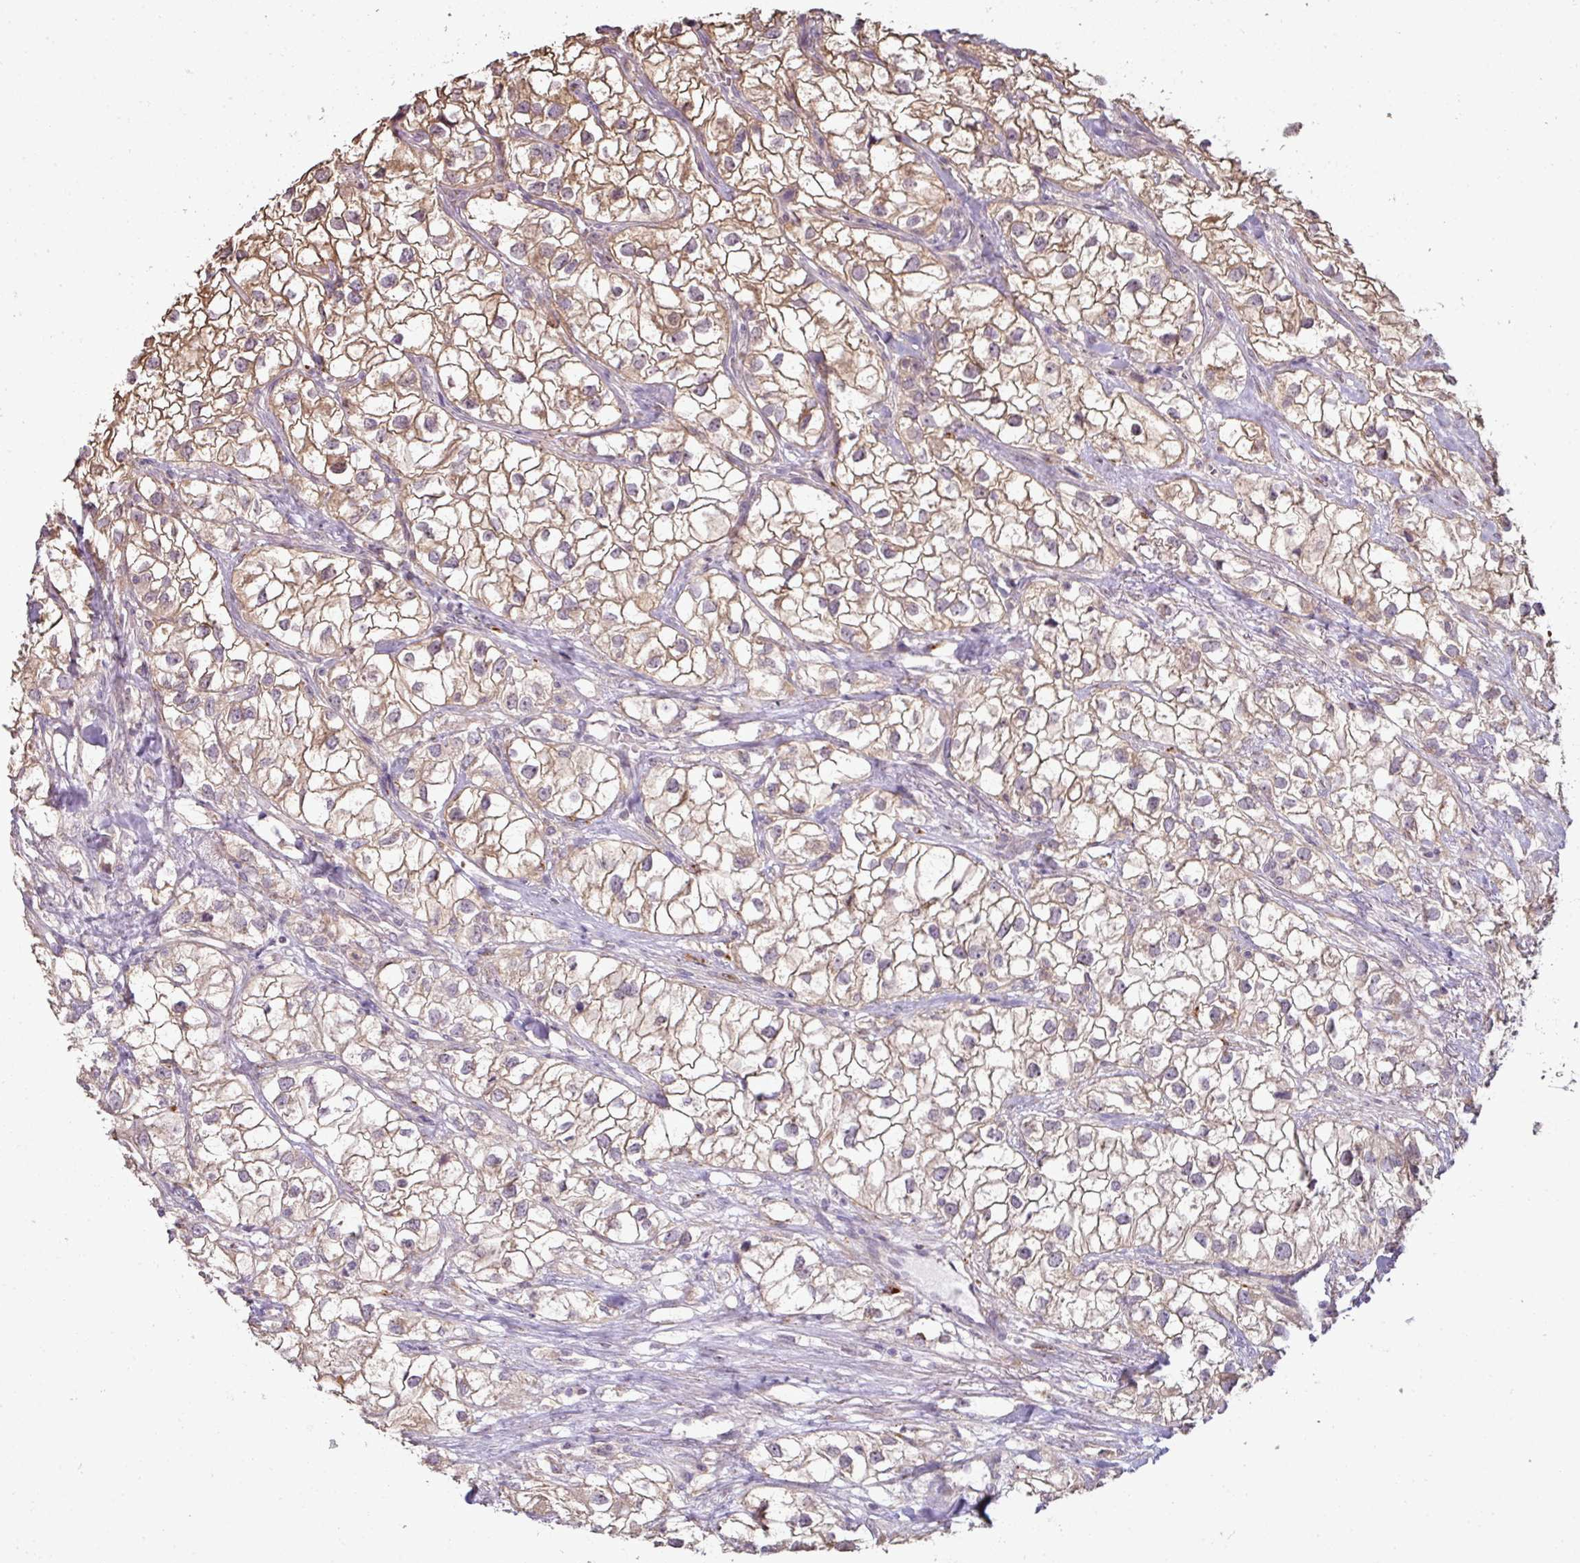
{"staining": {"intensity": "moderate", "quantity": ">75%", "location": "cytoplasmic/membranous"}, "tissue": "renal cancer", "cell_type": "Tumor cells", "image_type": "cancer", "snomed": [{"axis": "morphology", "description": "Adenocarcinoma, NOS"}, {"axis": "topography", "description": "Kidney"}], "caption": "Immunohistochemistry histopathology image of neoplastic tissue: adenocarcinoma (renal) stained using IHC displays medium levels of moderate protein expression localized specifically in the cytoplasmic/membranous of tumor cells, appearing as a cytoplasmic/membranous brown color.", "gene": "CXCR5", "patient": {"sex": "male", "age": 59}}